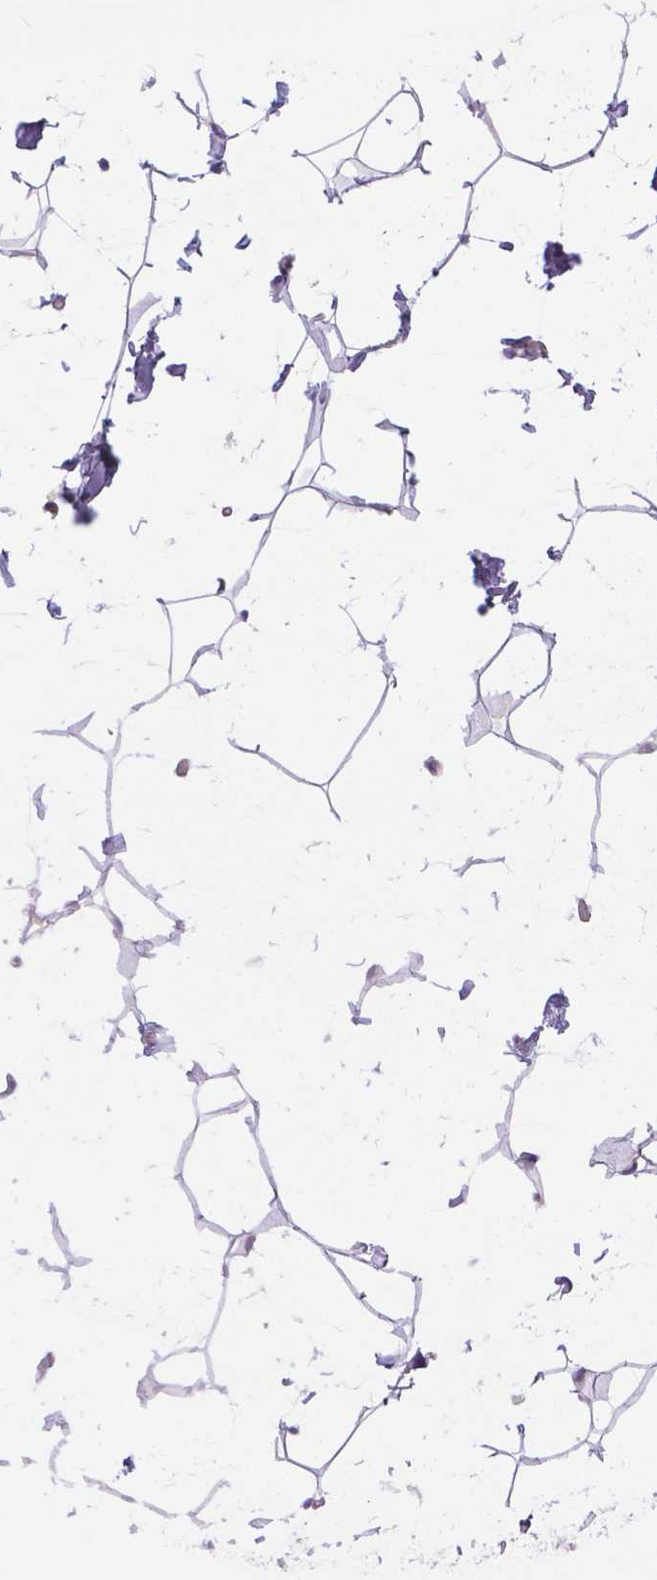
{"staining": {"intensity": "negative", "quantity": "none", "location": "none"}, "tissue": "breast", "cell_type": "Adipocytes", "image_type": "normal", "snomed": [{"axis": "morphology", "description": "Normal tissue, NOS"}, {"axis": "topography", "description": "Breast"}], "caption": "Adipocytes show no significant positivity in unremarkable breast. Brightfield microscopy of immunohistochemistry stained with DAB (3,3'-diaminobenzidine) (brown) and hematoxylin (blue), captured at high magnification.", "gene": "TM4SF18", "patient": {"sex": "female", "age": 32}}